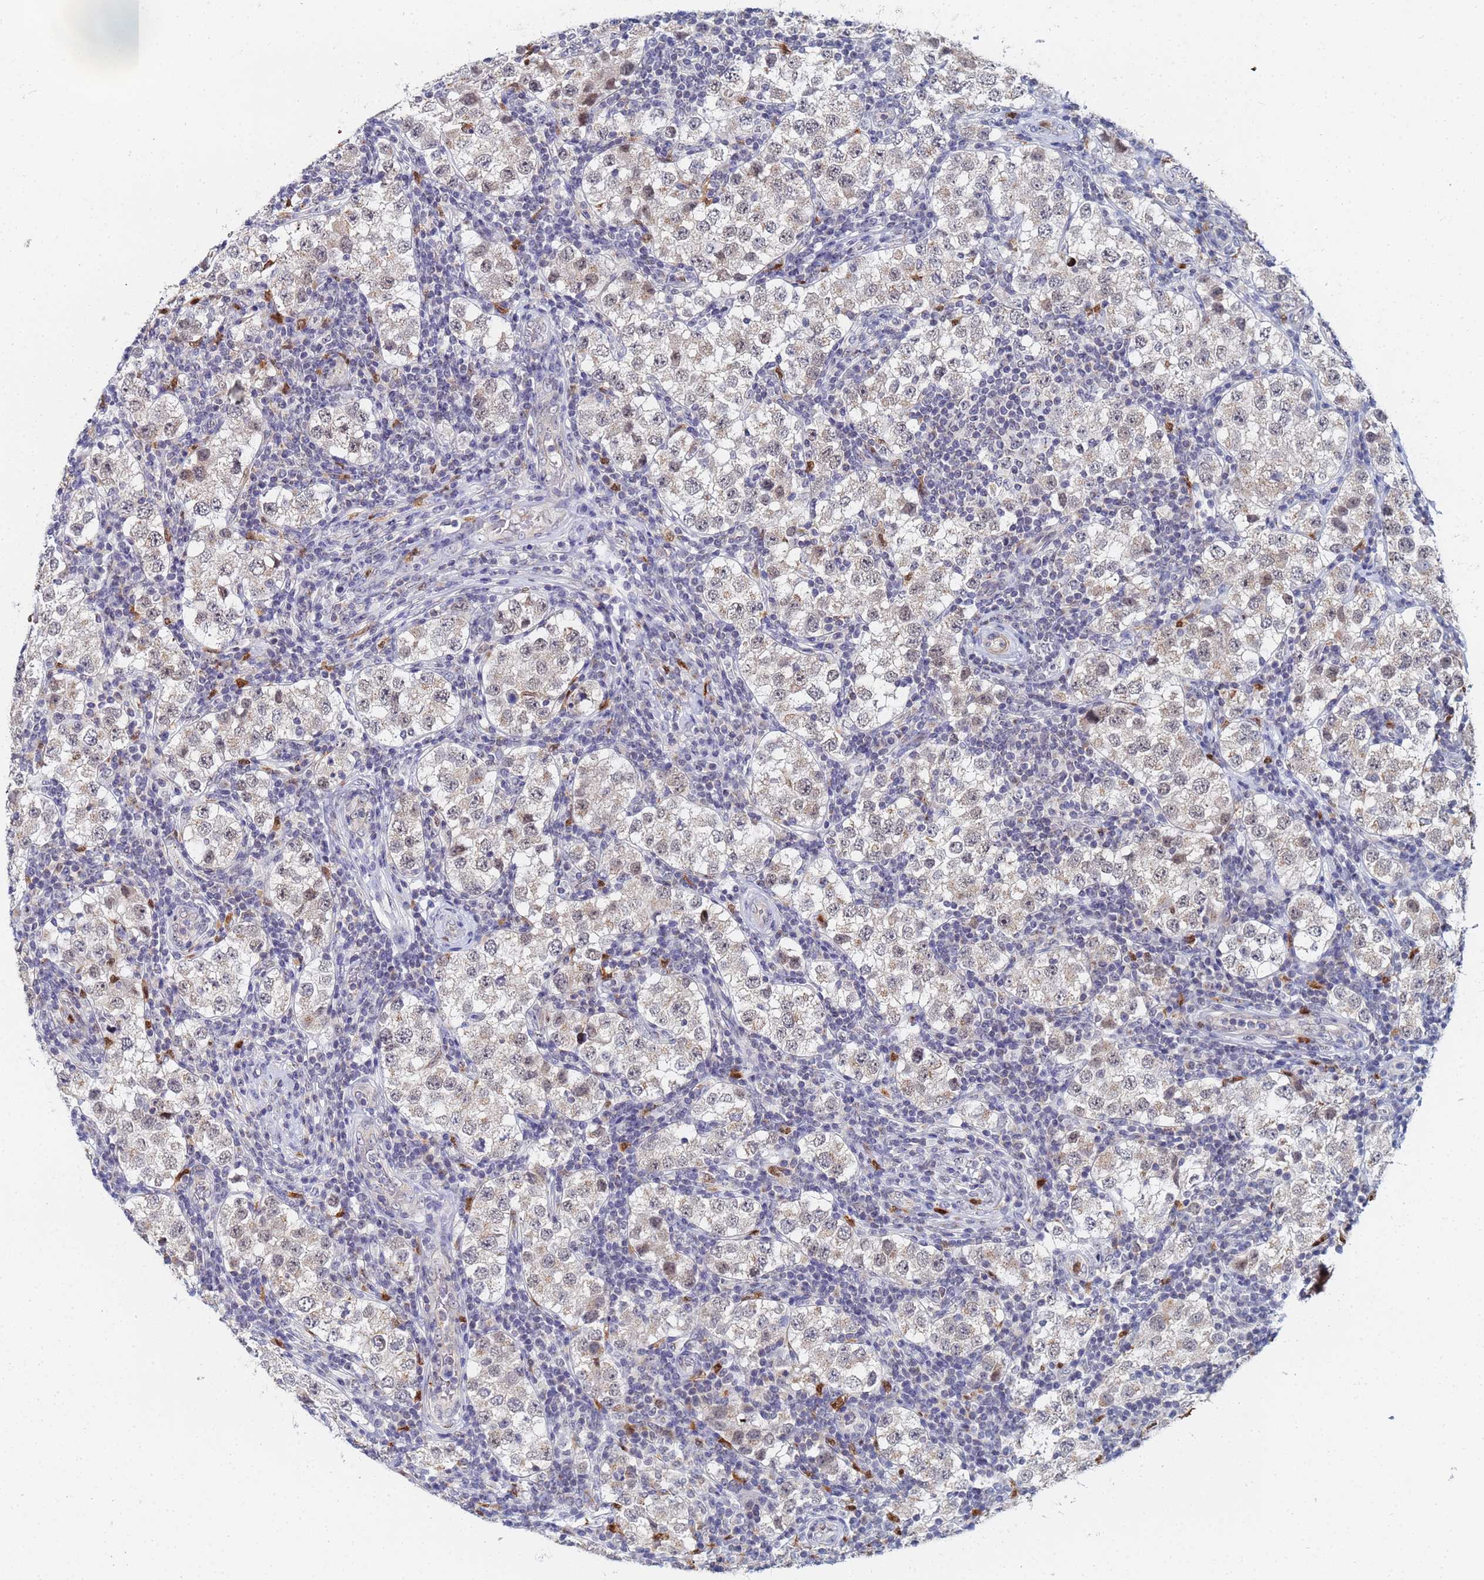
{"staining": {"intensity": "weak", "quantity": "25%-75%", "location": "cytoplasmic/membranous,nuclear"}, "tissue": "testis cancer", "cell_type": "Tumor cells", "image_type": "cancer", "snomed": [{"axis": "morphology", "description": "Seminoma, NOS"}, {"axis": "topography", "description": "Testis"}], "caption": "Immunohistochemistry histopathology image of neoplastic tissue: human seminoma (testis) stained using immunohistochemistry shows low levels of weak protein expression localized specifically in the cytoplasmic/membranous and nuclear of tumor cells, appearing as a cytoplasmic/membranous and nuclear brown color.", "gene": "MTCL1", "patient": {"sex": "male", "age": 34}}